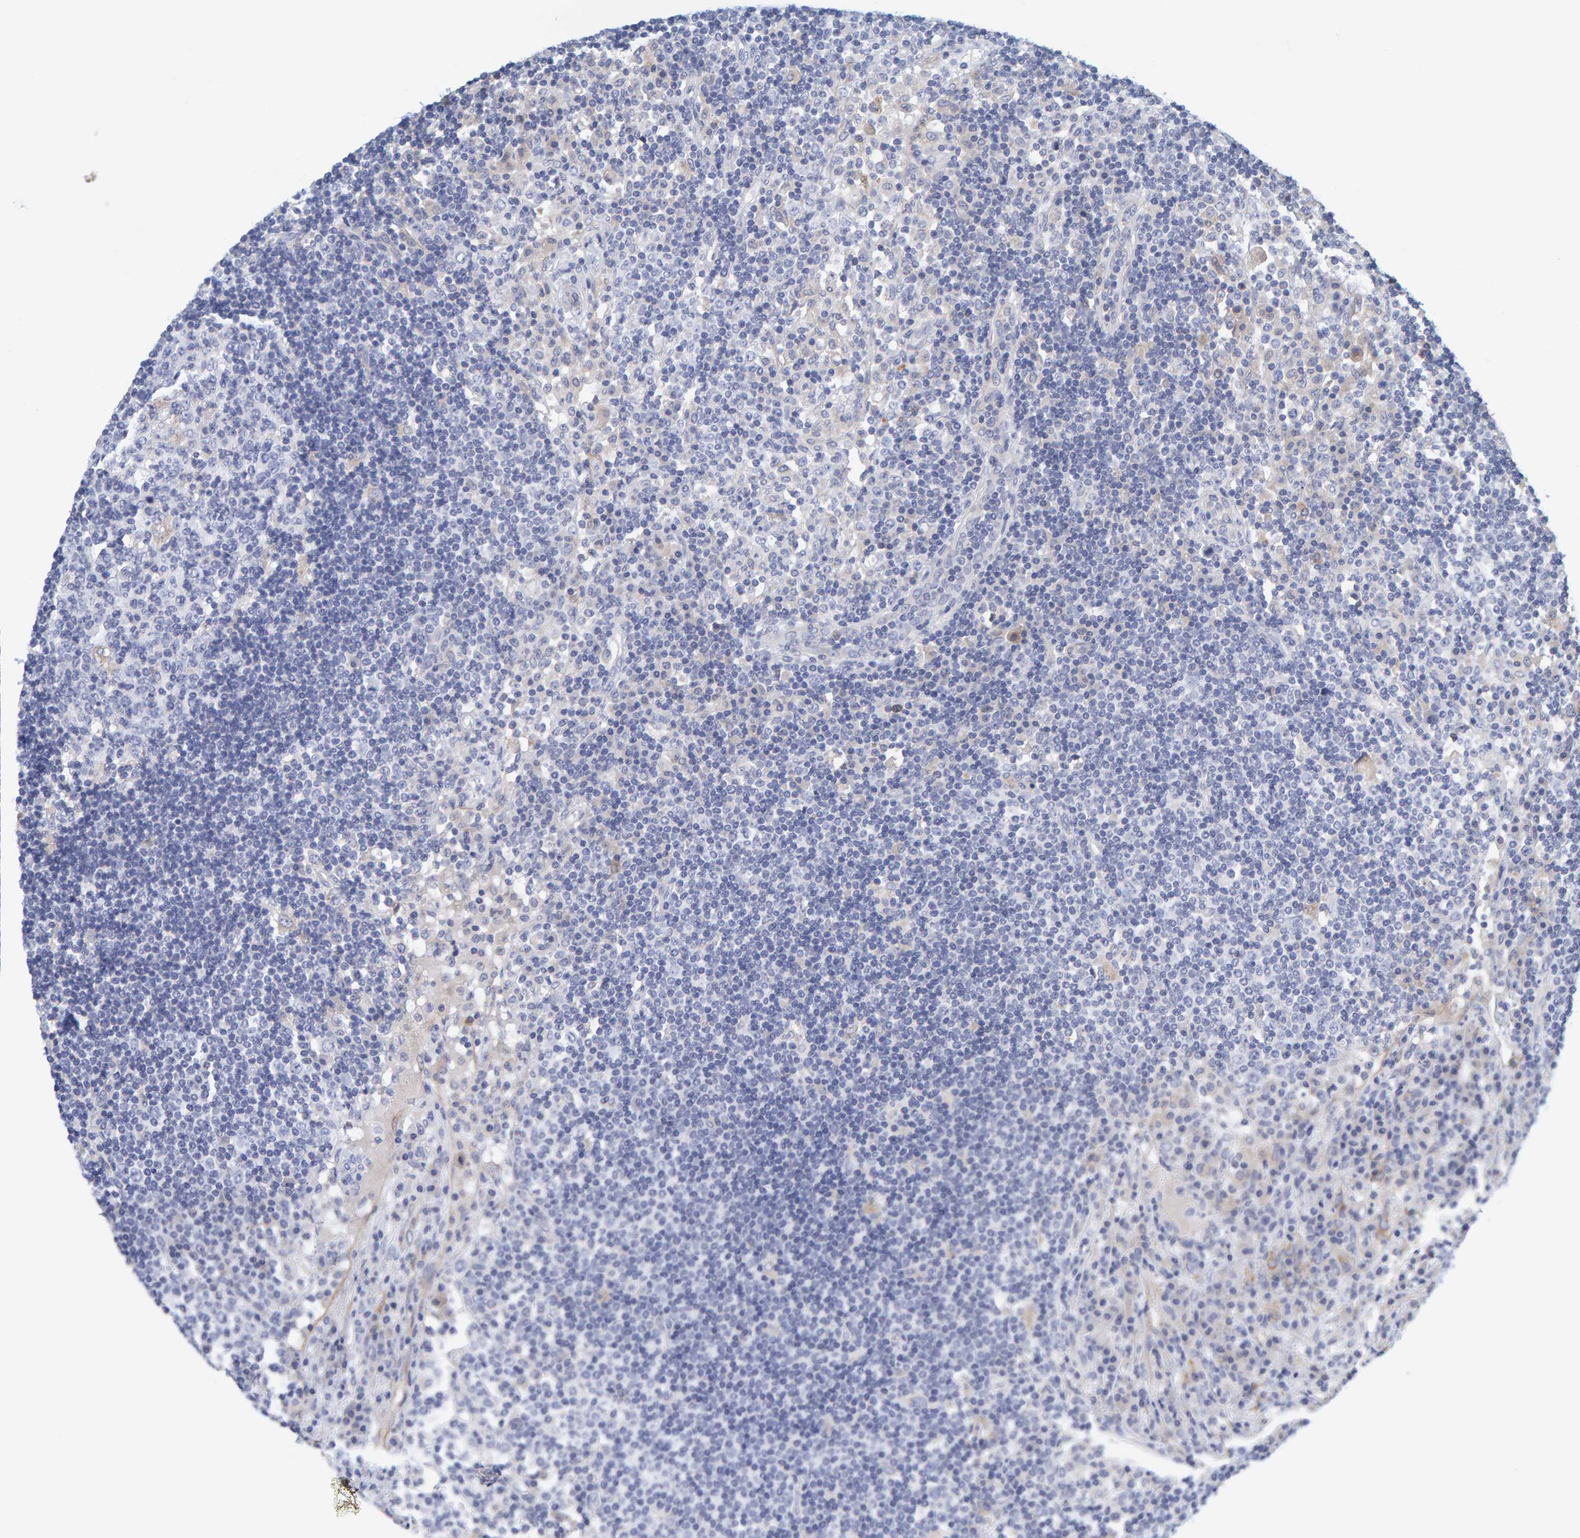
{"staining": {"intensity": "negative", "quantity": "none", "location": "none"}, "tissue": "lymph node", "cell_type": "Germinal center cells", "image_type": "normal", "snomed": [{"axis": "morphology", "description": "Normal tissue, NOS"}, {"axis": "topography", "description": "Lymph node"}], "caption": "Immunohistochemistry photomicrograph of unremarkable lymph node: lymph node stained with DAB shows no significant protein expression in germinal center cells. (DAB (3,3'-diaminobenzidine) immunohistochemistry (IHC), high magnification).", "gene": "MOG", "patient": {"sex": "female", "age": 53}}